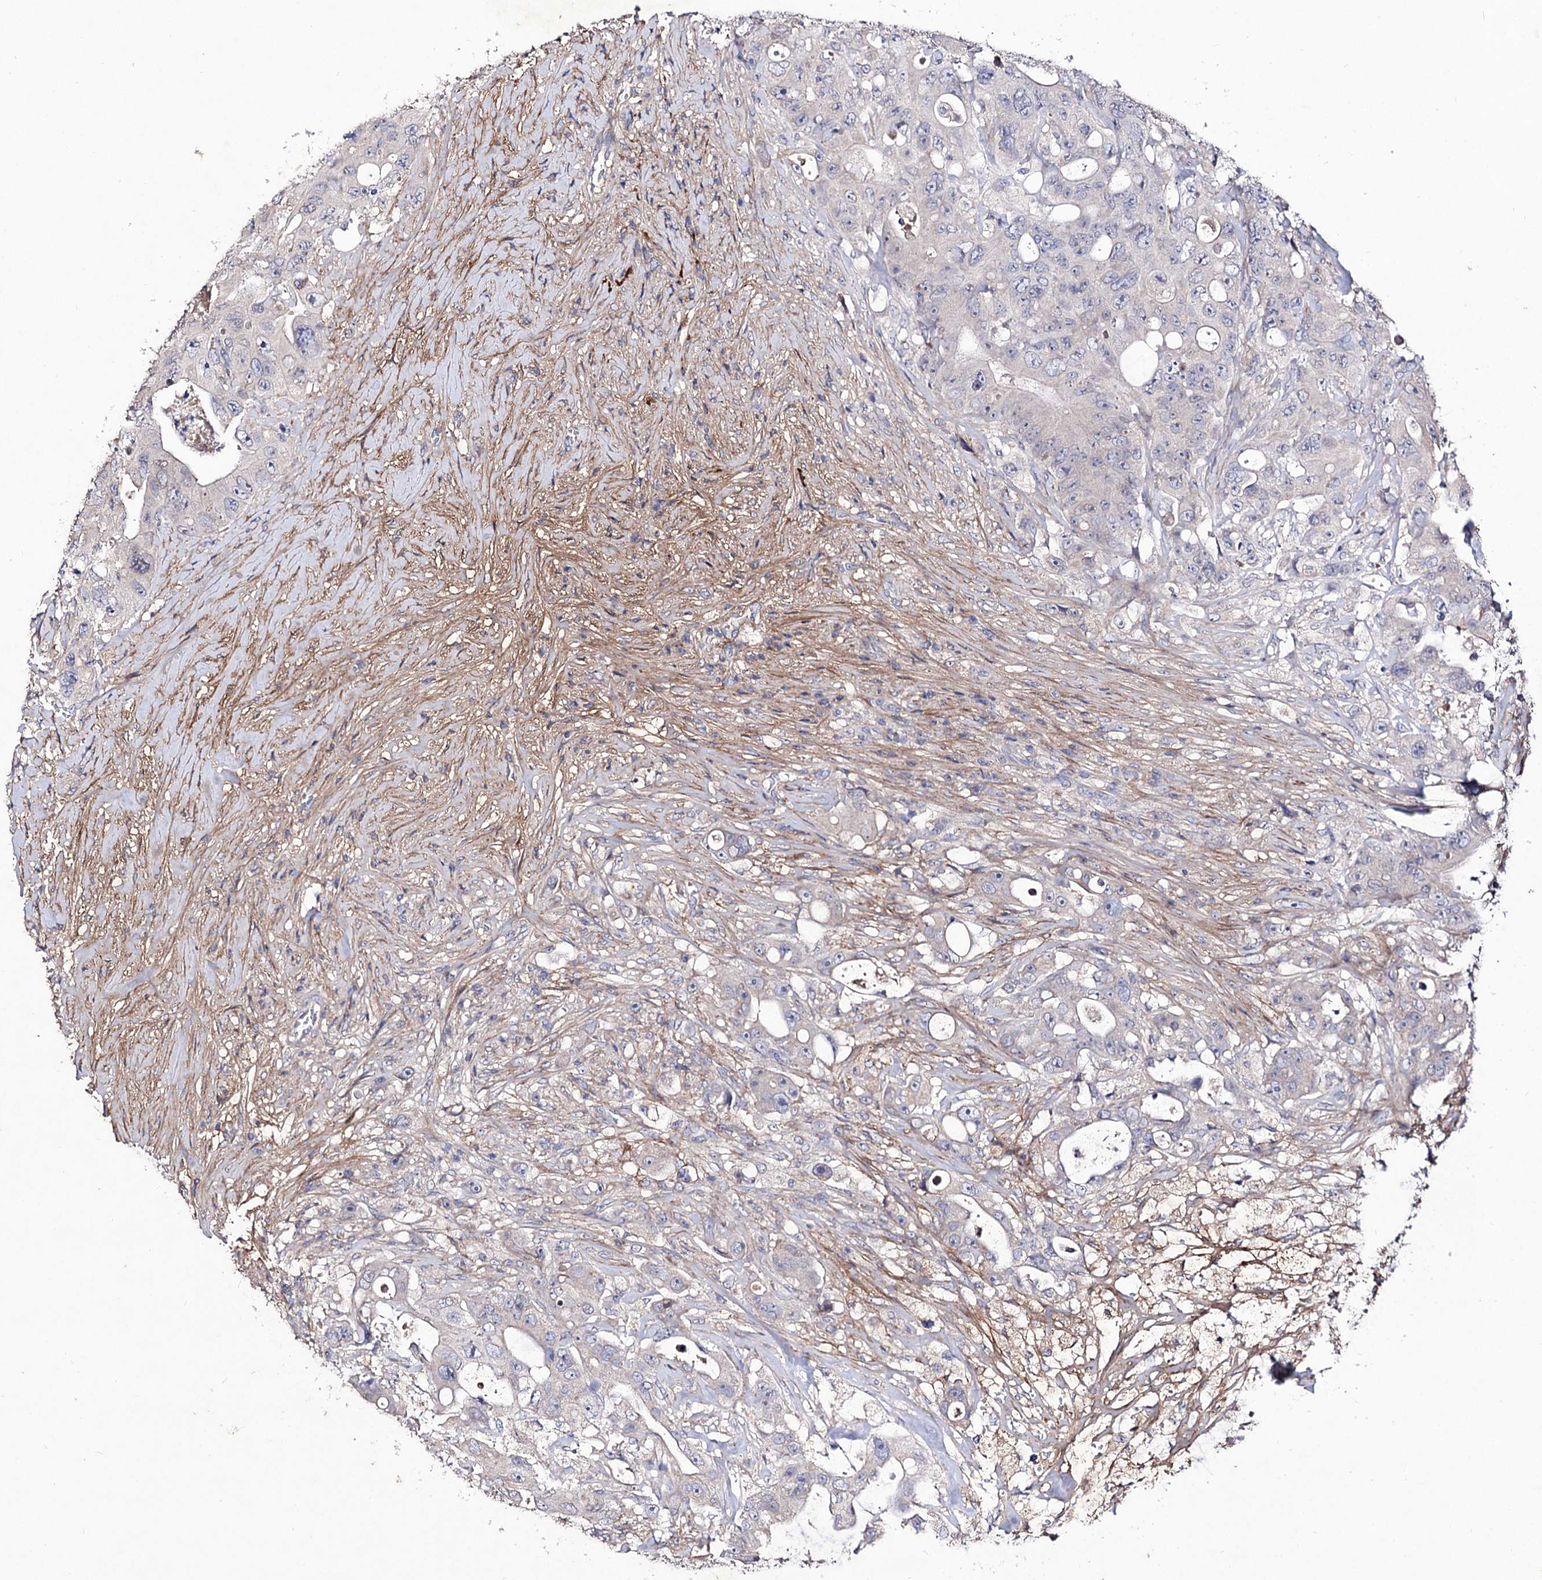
{"staining": {"intensity": "negative", "quantity": "none", "location": "none"}, "tissue": "colorectal cancer", "cell_type": "Tumor cells", "image_type": "cancer", "snomed": [{"axis": "morphology", "description": "Adenocarcinoma, NOS"}, {"axis": "topography", "description": "Colon"}], "caption": "IHC photomicrograph of human colorectal adenocarcinoma stained for a protein (brown), which displays no staining in tumor cells. (DAB immunohistochemistry, high magnification).", "gene": "MYO1H", "patient": {"sex": "female", "age": 46}}